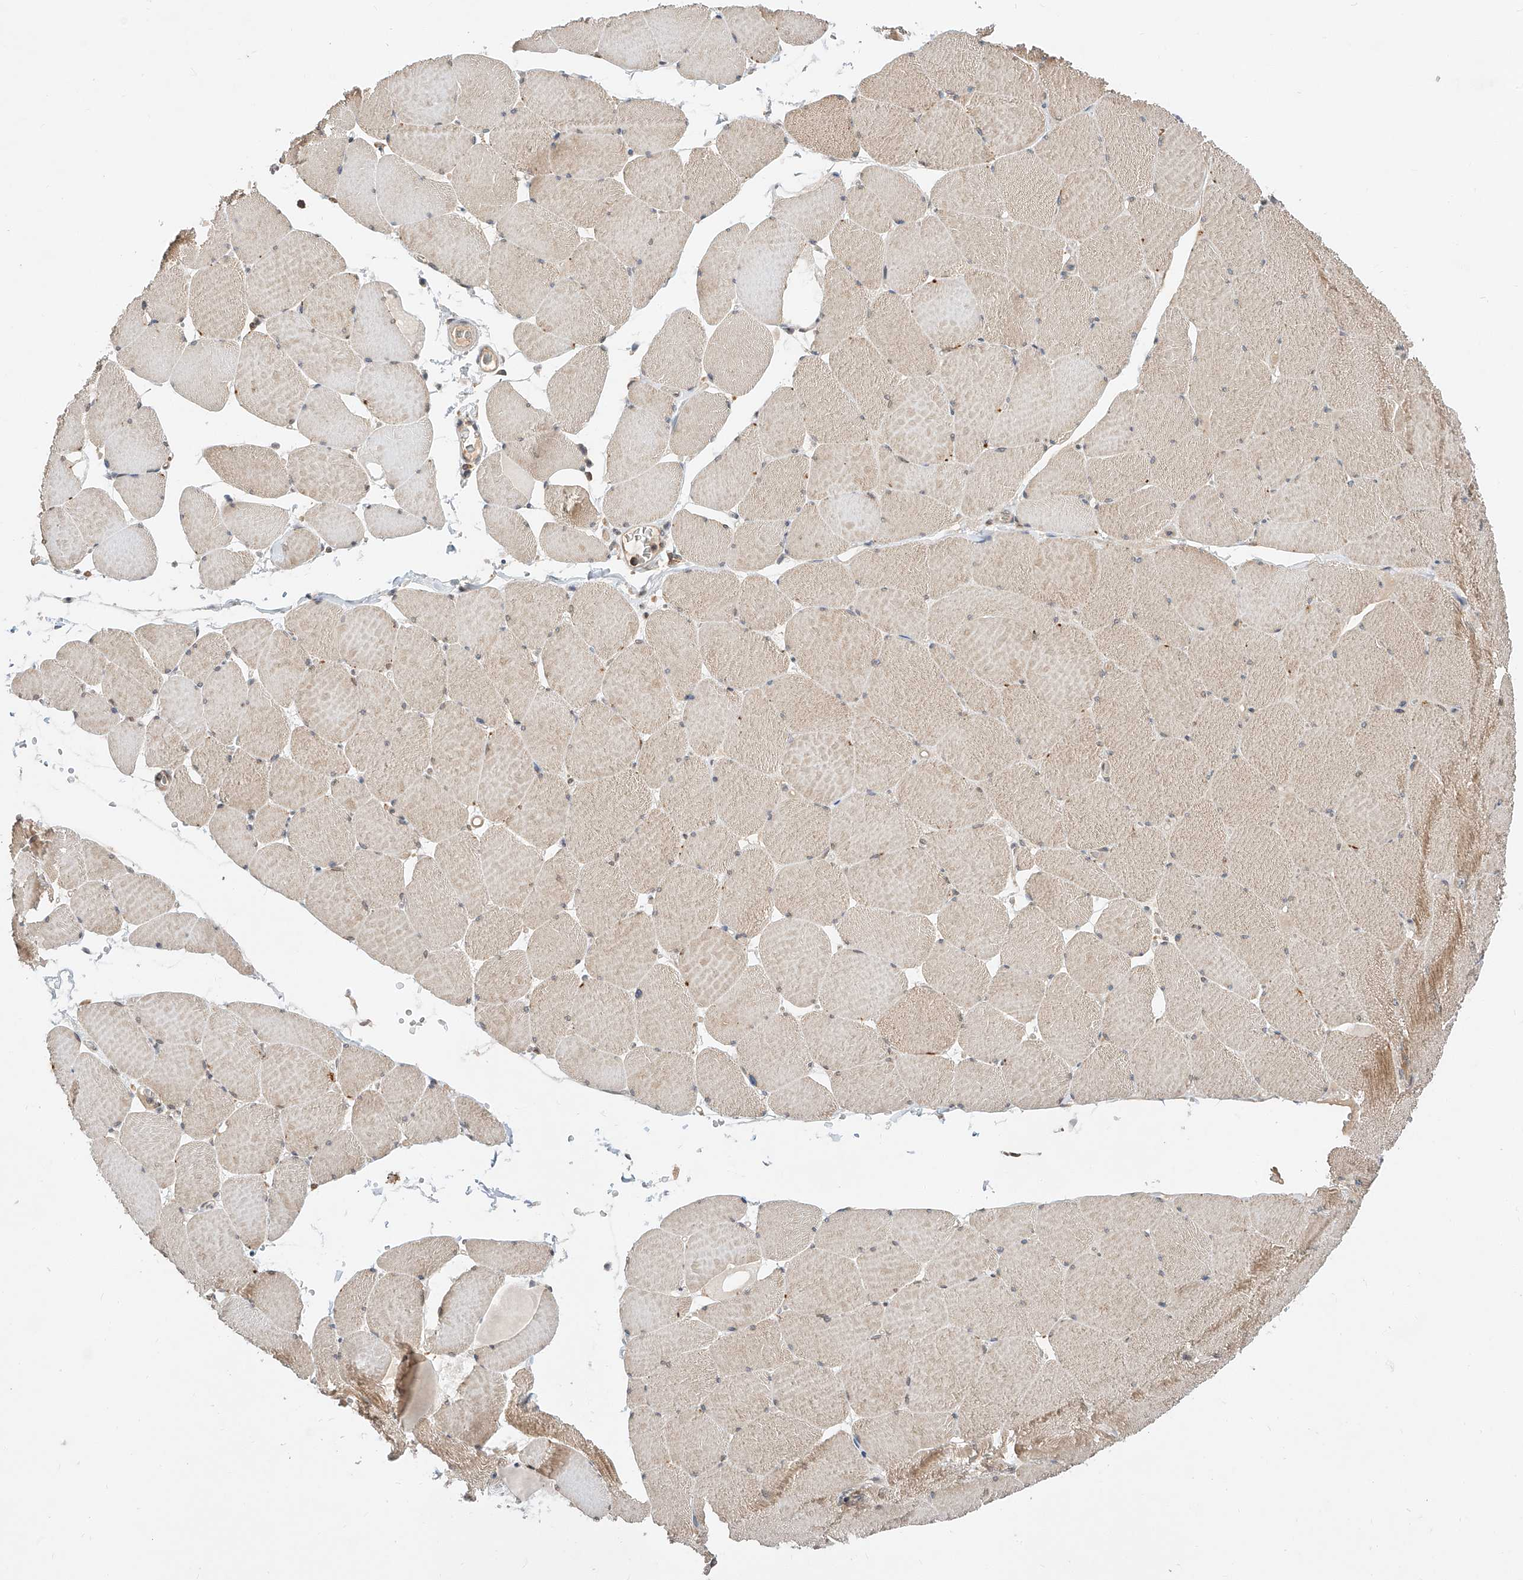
{"staining": {"intensity": "moderate", "quantity": "25%-75%", "location": "cytoplasmic/membranous"}, "tissue": "skeletal muscle", "cell_type": "Myocytes", "image_type": "normal", "snomed": [{"axis": "morphology", "description": "Normal tissue, NOS"}, {"axis": "topography", "description": "Skeletal muscle"}, {"axis": "topography", "description": "Head-Neck"}], "caption": "IHC (DAB (3,3'-diaminobenzidine)) staining of benign human skeletal muscle reveals moderate cytoplasmic/membranous protein staining in about 25%-75% of myocytes. The protein is shown in brown color, while the nuclei are stained blue.", "gene": "DIRAS3", "patient": {"sex": "male", "age": 66}}